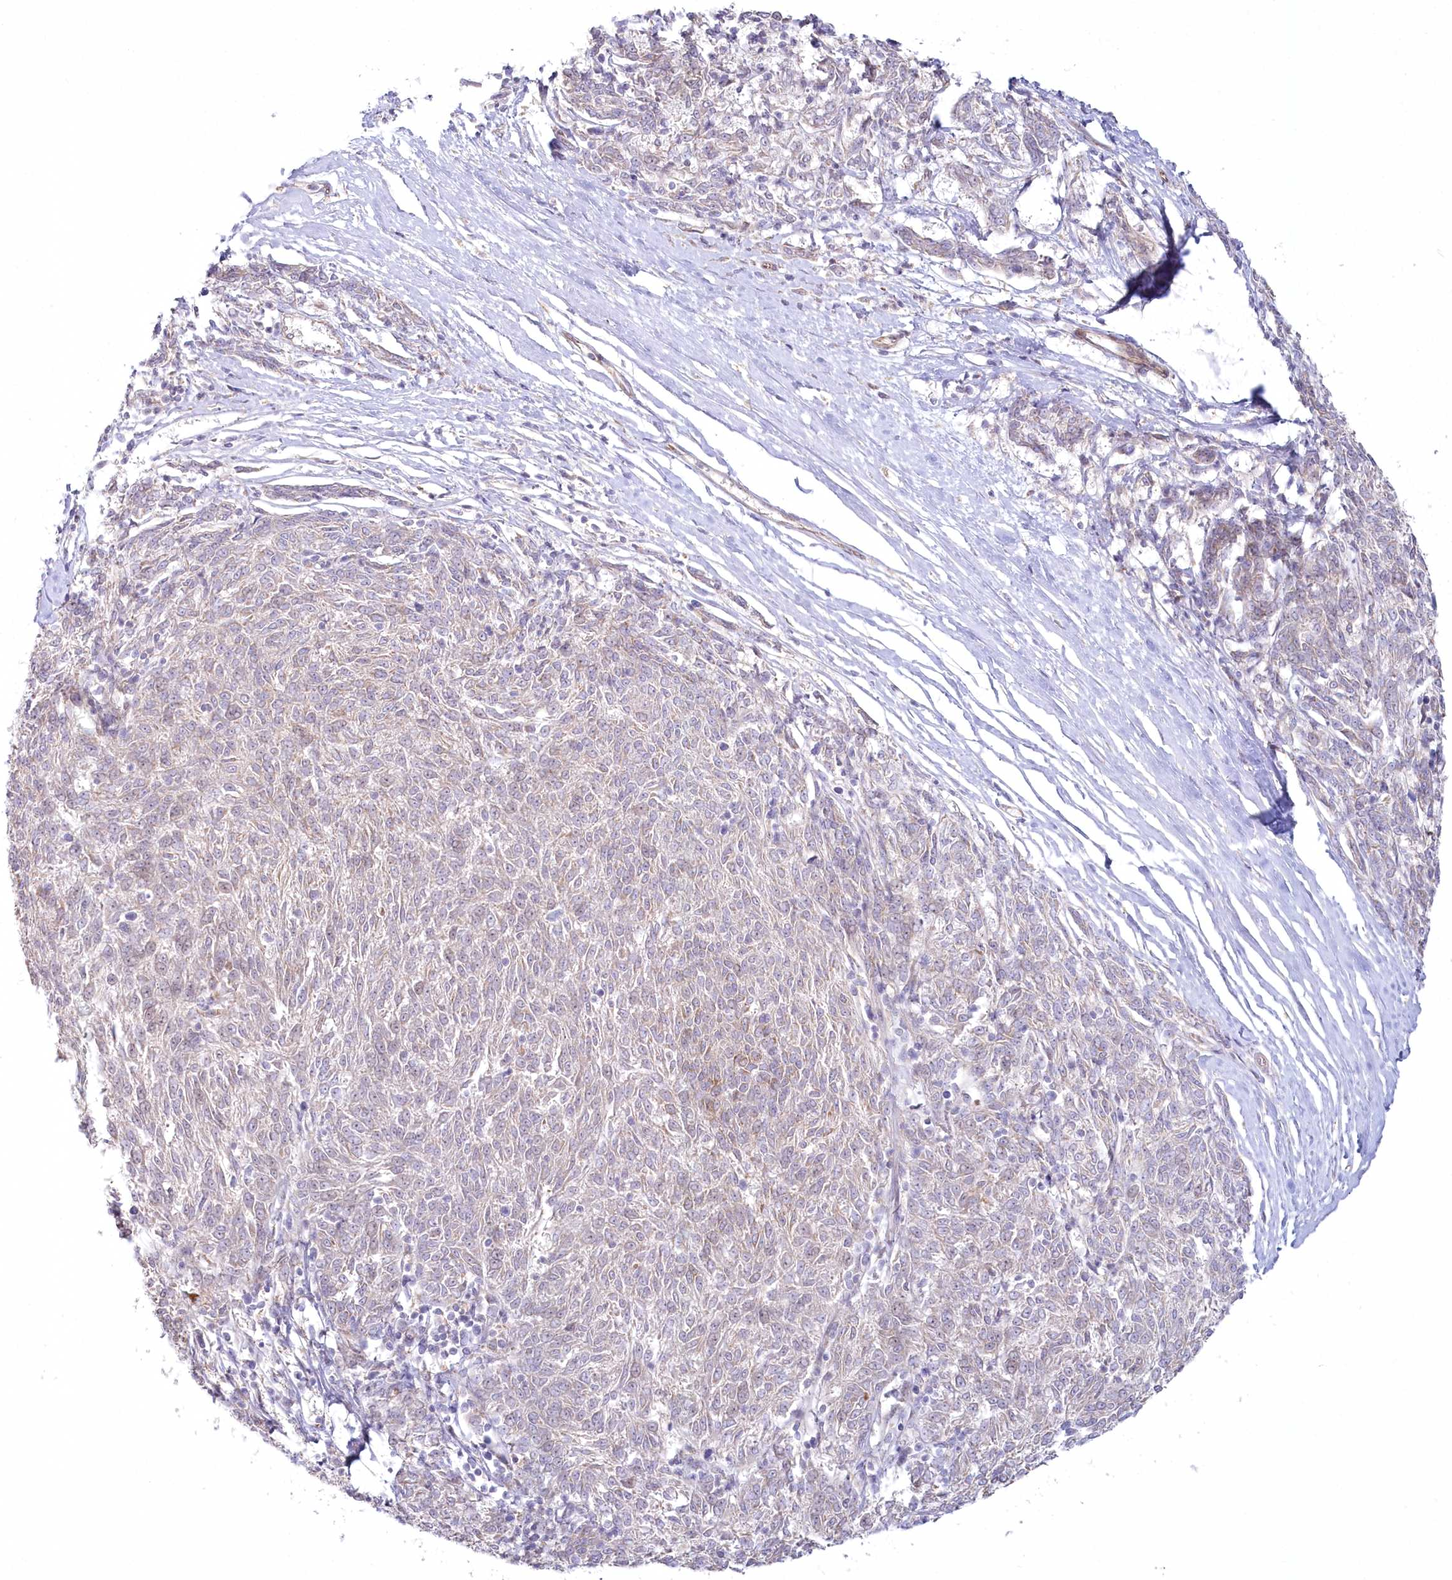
{"staining": {"intensity": "negative", "quantity": "none", "location": "none"}, "tissue": "melanoma", "cell_type": "Tumor cells", "image_type": "cancer", "snomed": [{"axis": "morphology", "description": "Malignant melanoma, NOS"}, {"axis": "topography", "description": "Skin"}], "caption": "This photomicrograph is of melanoma stained with IHC to label a protein in brown with the nuclei are counter-stained blue. There is no staining in tumor cells.", "gene": "MTG1", "patient": {"sex": "female", "age": 72}}